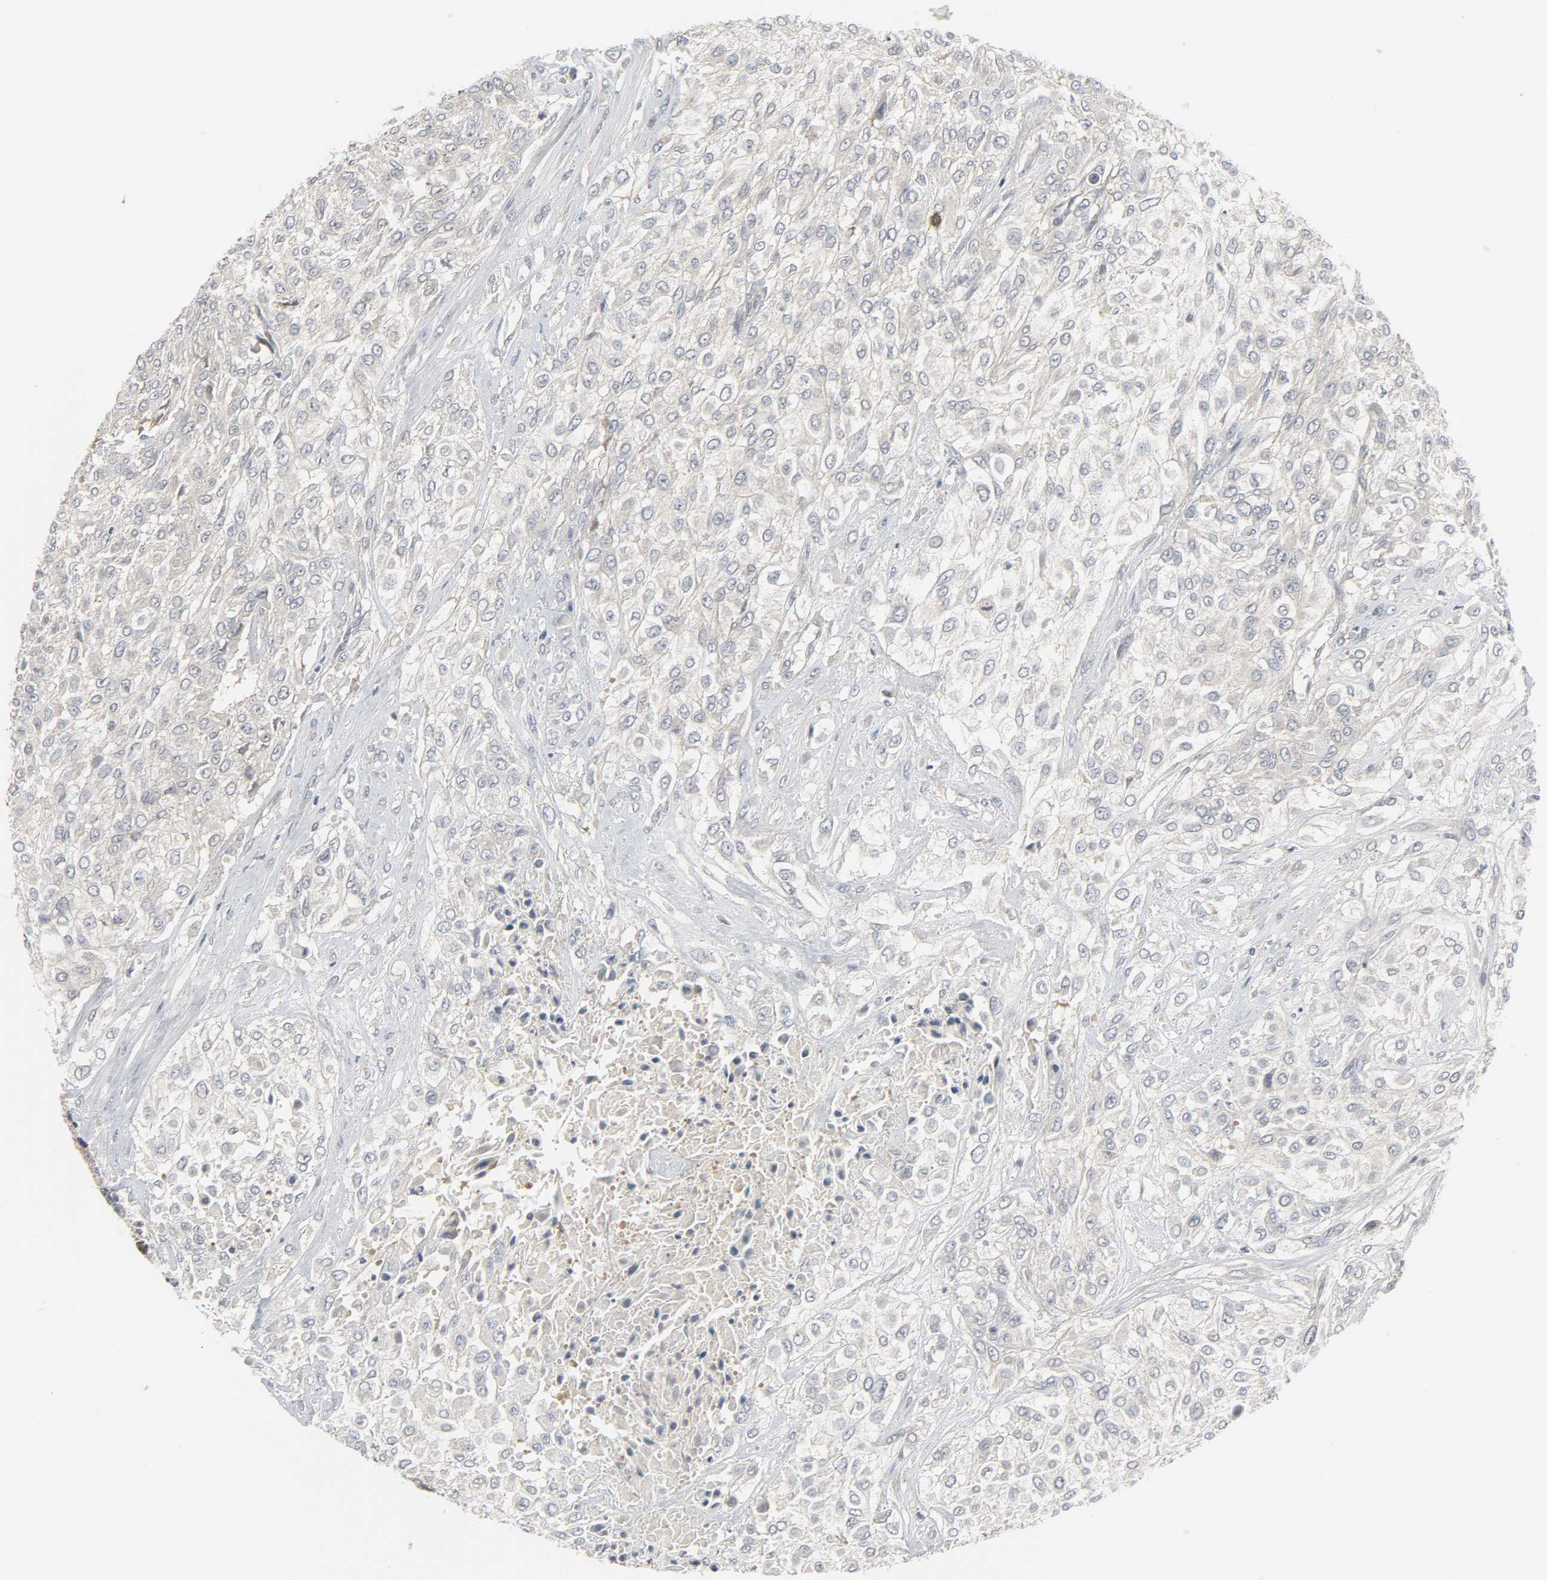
{"staining": {"intensity": "weak", "quantity": "25%-75%", "location": "cytoplasmic/membranous"}, "tissue": "urothelial cancer", "cell_type": "Tumor cells", "image_type": "cancer", "snomed": [{"axis": "morphology", "description": "Urothelial carcinoma, High grade"}, {"axis": "topography", "description": "Urinary bladder"}], "caption": "Weak cytoplasmic/membranous positivity is present in approximately 25%-75% of tumor cells in urothelial cancer. Using DAB (3,3'-diaminobenzidine) (brown) and hematoxylin (blue) stains, captured at high magnification using brightfield microscopy.", "gene": "CLIP1", "patient": {"sex": "male", "age": 57}}